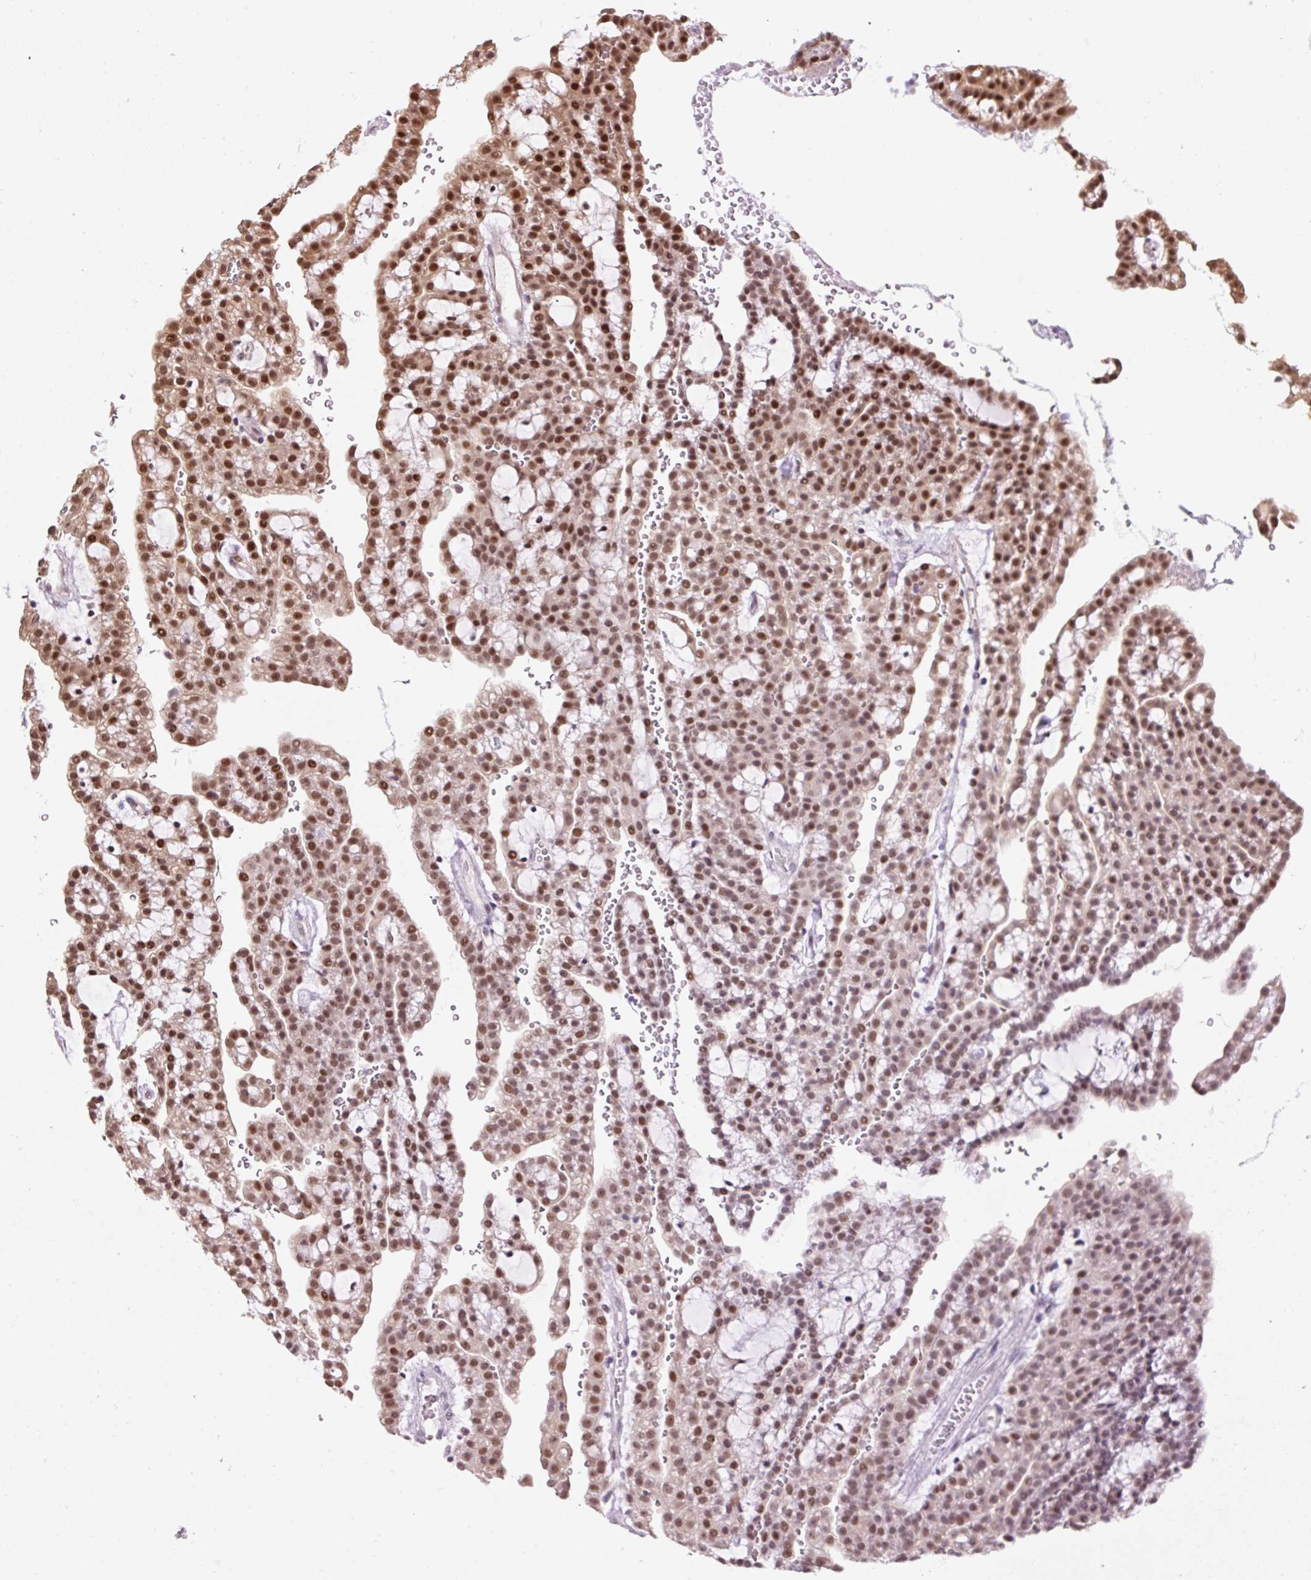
{"staining": {"intensity": "moderate", "quantity": ">75%", "location": "nuclear"}, "tissue": "renal cancer", "cell_type": "Tumor cells", "image_type": "cancer", "snomed": [{"axis": "morphology", "description": "Adenocarcinoma, NOS"}, {"axis": "topography", "description": "Kidney"}], "caption": "The image shows immunohistochemical staining of renal cancer. There is moderate nuclear positivity is seen in about >75% of tumor cells.", "gene": "TAF1A", "patient": {"sex": "male", "age": 63}}